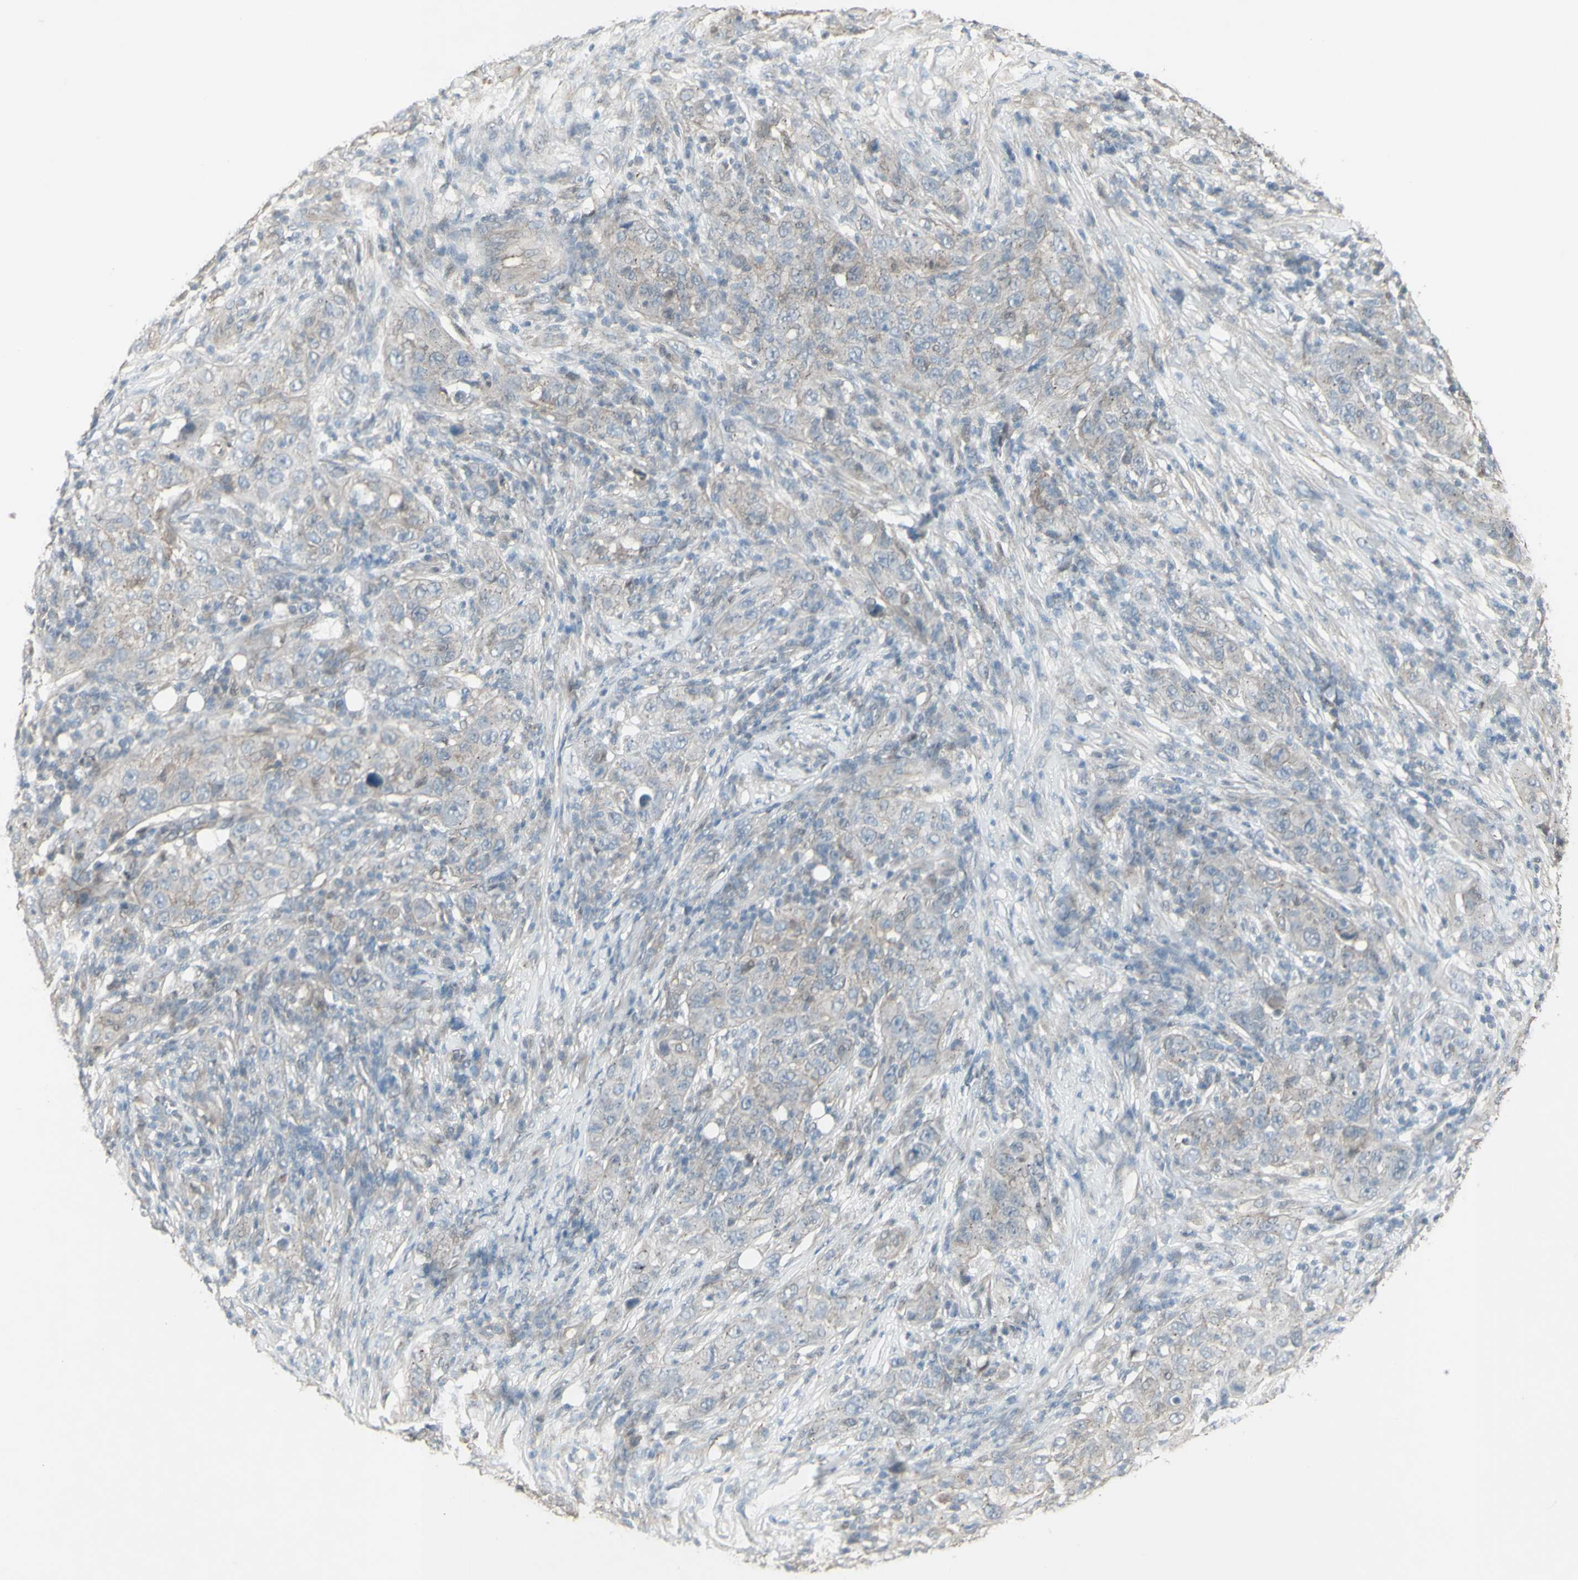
{"staining": {"intensity": "weak", "quantity": "<25%", "location": "cytoplasmic/membranous"}, "tissue": "skin cancer", "cell_type": "Tumor cells", "image_type": "cancer", "snomed": [{"axis": "morphology", "description": "Squamous cell carcinoma, NOS"}, {"axis": "topography", "description": "Skin"}], "caption": "Immunohistochemical staining of human squamous cell carcinoma (skin) shows no significant staining in tumor cells.", "gene": "FXYD3", "patient": {"sex": "female", "age": 88}}